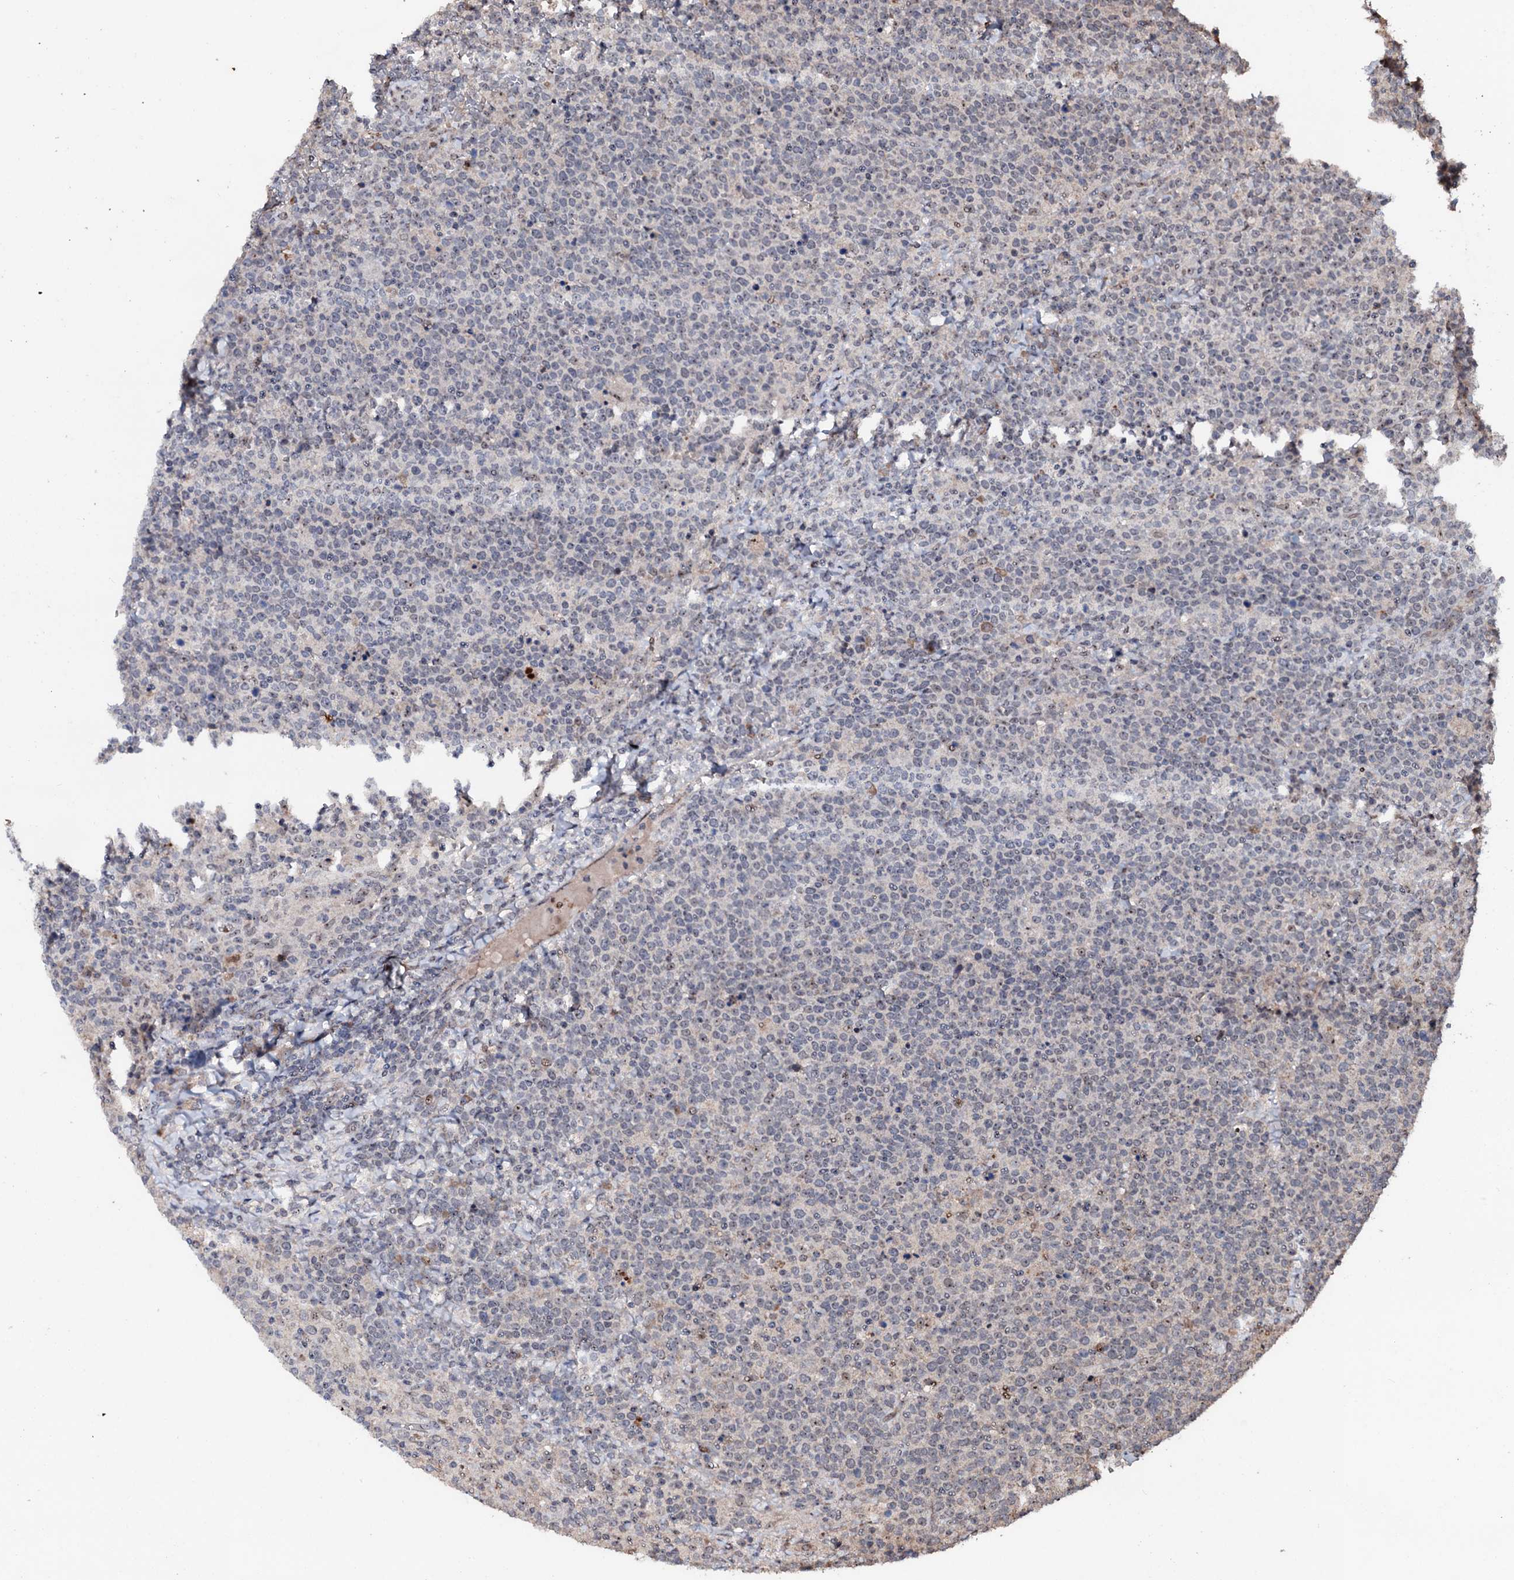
{"staining": {"intensity": "negative", "quantity": "none", "location": "none"}, "tissue": "lymphoma", "cell_type": "Tumor cells", "image_type": "cancer", "snomed": [{"axis": "morphology", "description": "Malignant lymphoma, non-Hodgkin's type, High grade"}, {"axis": "topography", "description": "Lymph node"}], "caption": "This is an immunohistochemistry (IHC) histopathology image of lymphoma. There is no positivity in tumor cells.", "gene": "SUPT7L", "patient": {"sex": "male", "age": 61}}